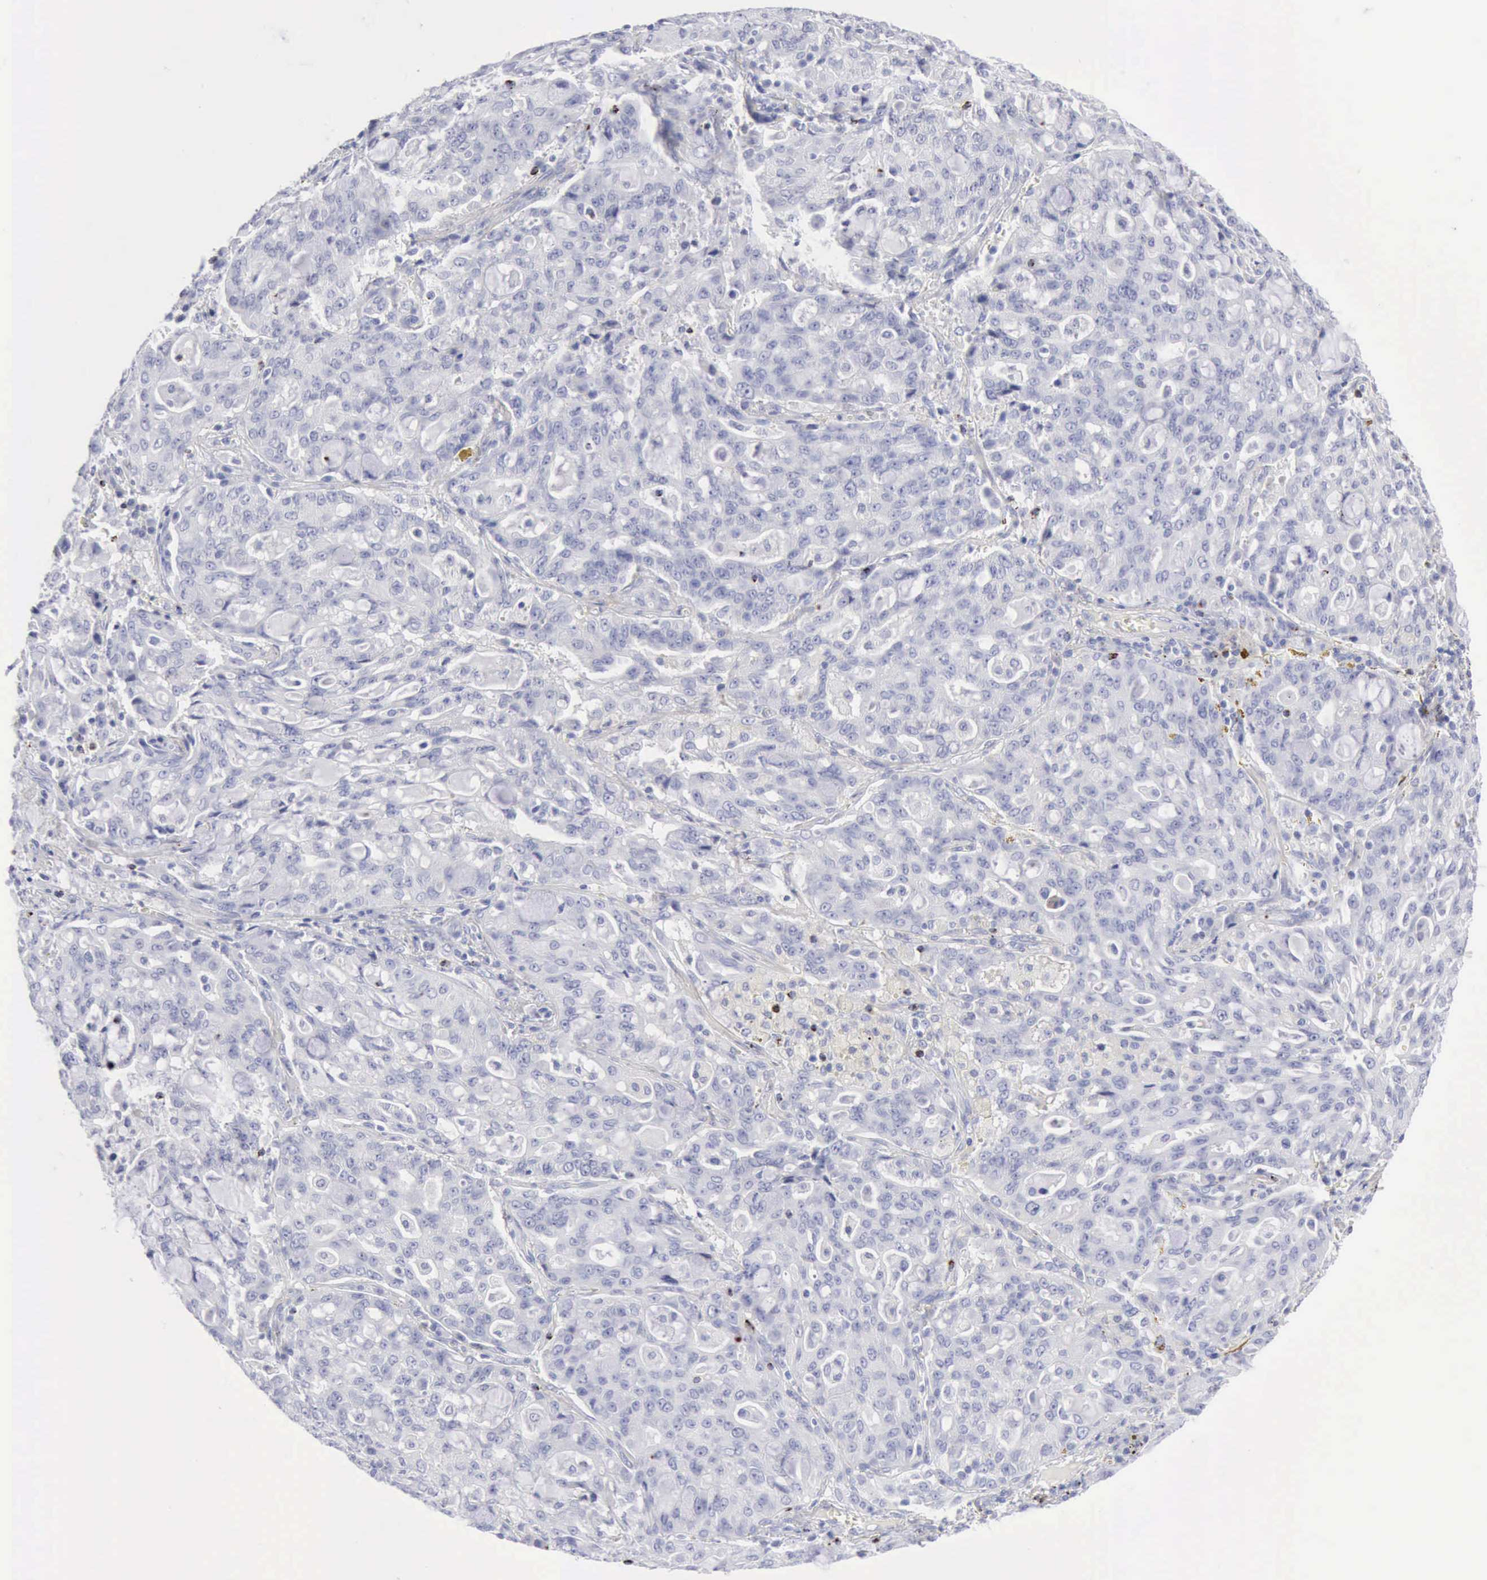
{"staining": {"intensity": "negative", "quantity": "none", "location": "none"}, "tissue": "lung cancer", "cell_type": "Tumor cells", "image_type": "cancer", "snomed": [{"axis": "morphology", "description": "Adenocarcinoma, NOS"}, {"axis": "topography", "description": "Lung"}], "caption": "The photomicrograph displays no significant staining in tumor cells of adenocarcinoma (lung).", "gene": "GZMB", "patient": {"sex": "female", "age": 44}}